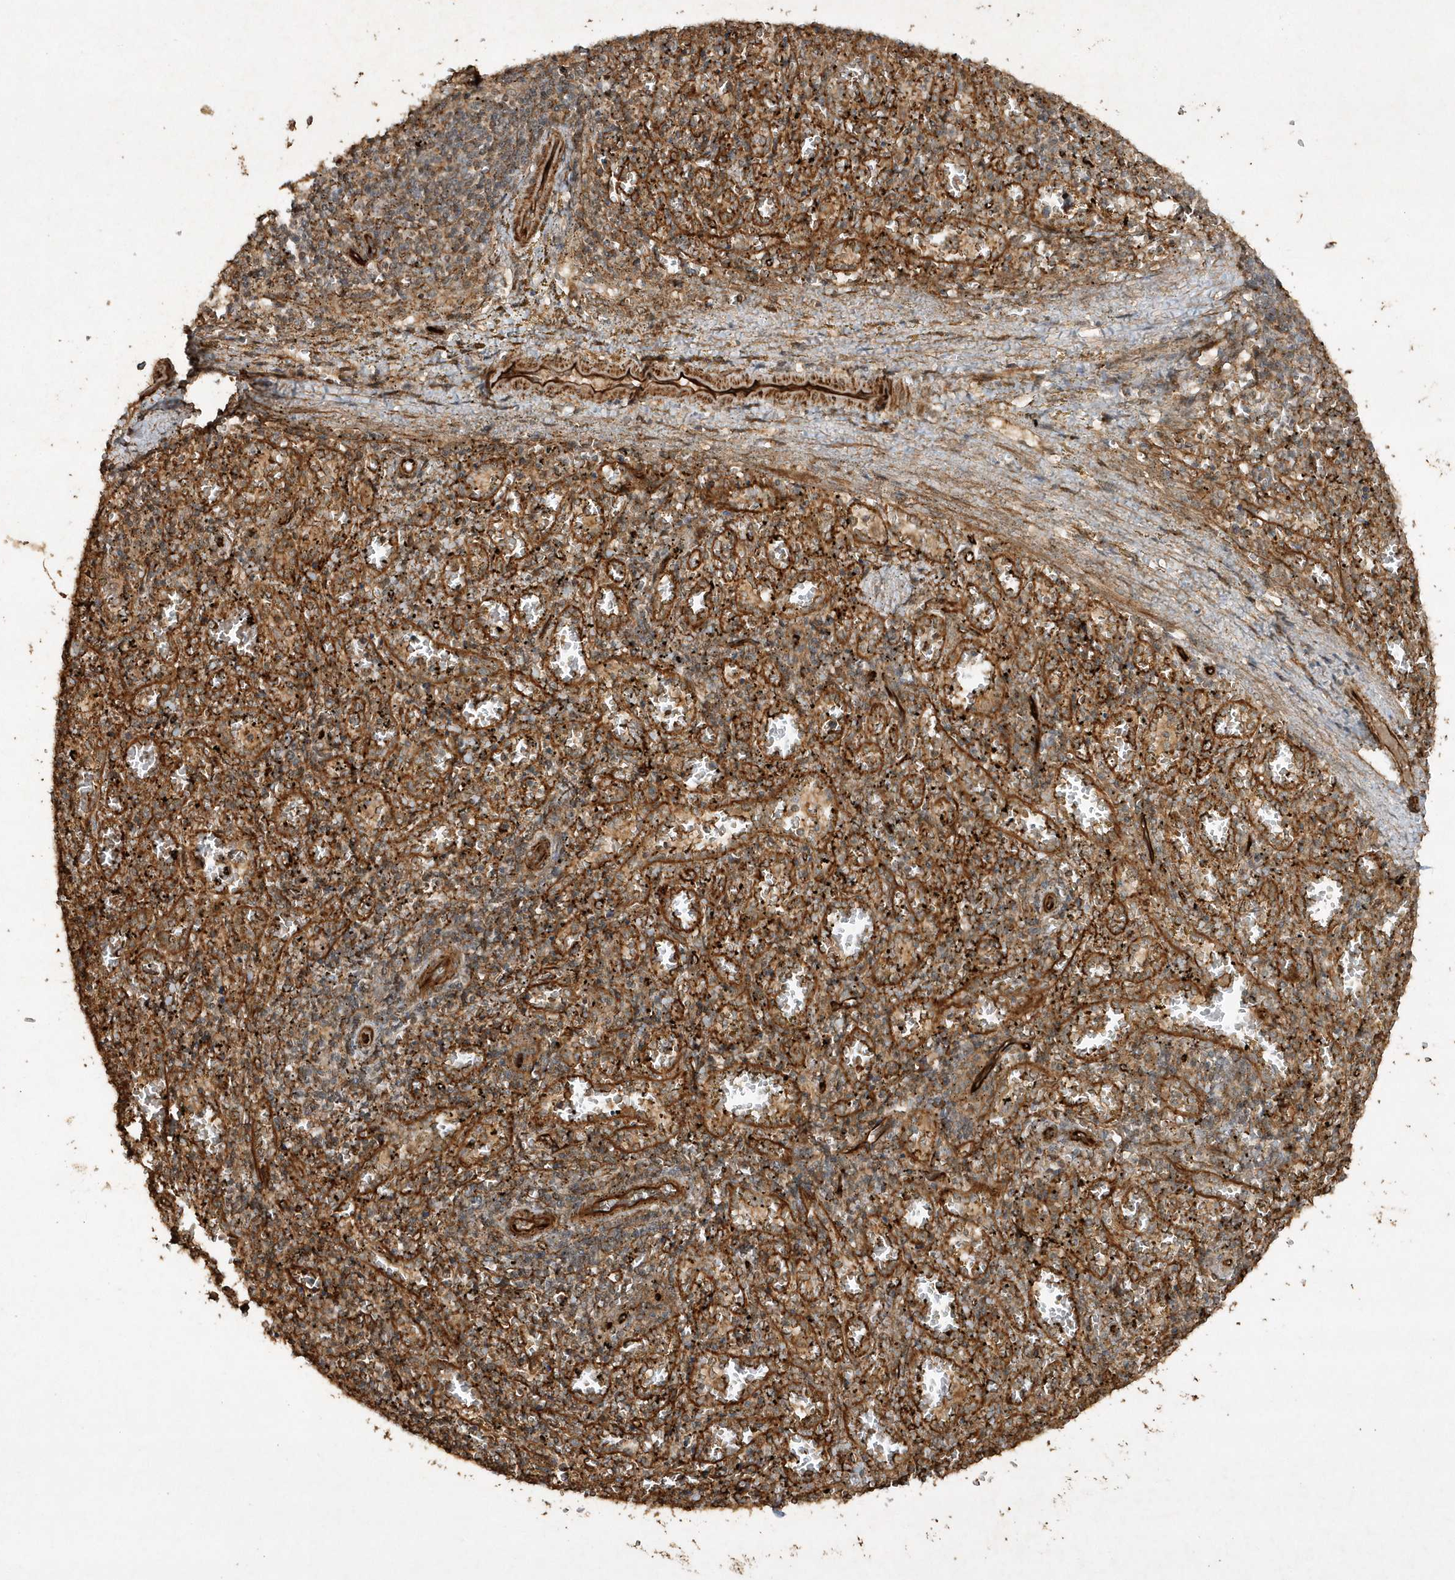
{"staining": {"intensity": "moderate", "quantity": "25%-75%", "location": "cytoplasmic/membranous"}, "tissue": "spleen", "cell_type": "Cells in red pulp", "image_type": "normal", "snomed": [{"axis": "morphology", "description": "Normal tissue, NOS"}, {"axis": "topography", "description": "Spleen"}], "caption": "Protein expression by immunohistochemistry (IHC) reveals moderate cytoplasmic/membranous expression in approximately 25%-75% of cells in red pulp in normal spleen. Nuclei are stained in blue.", "gene": "AVPI1", "patient": {"sex": "male", "age": 11}}